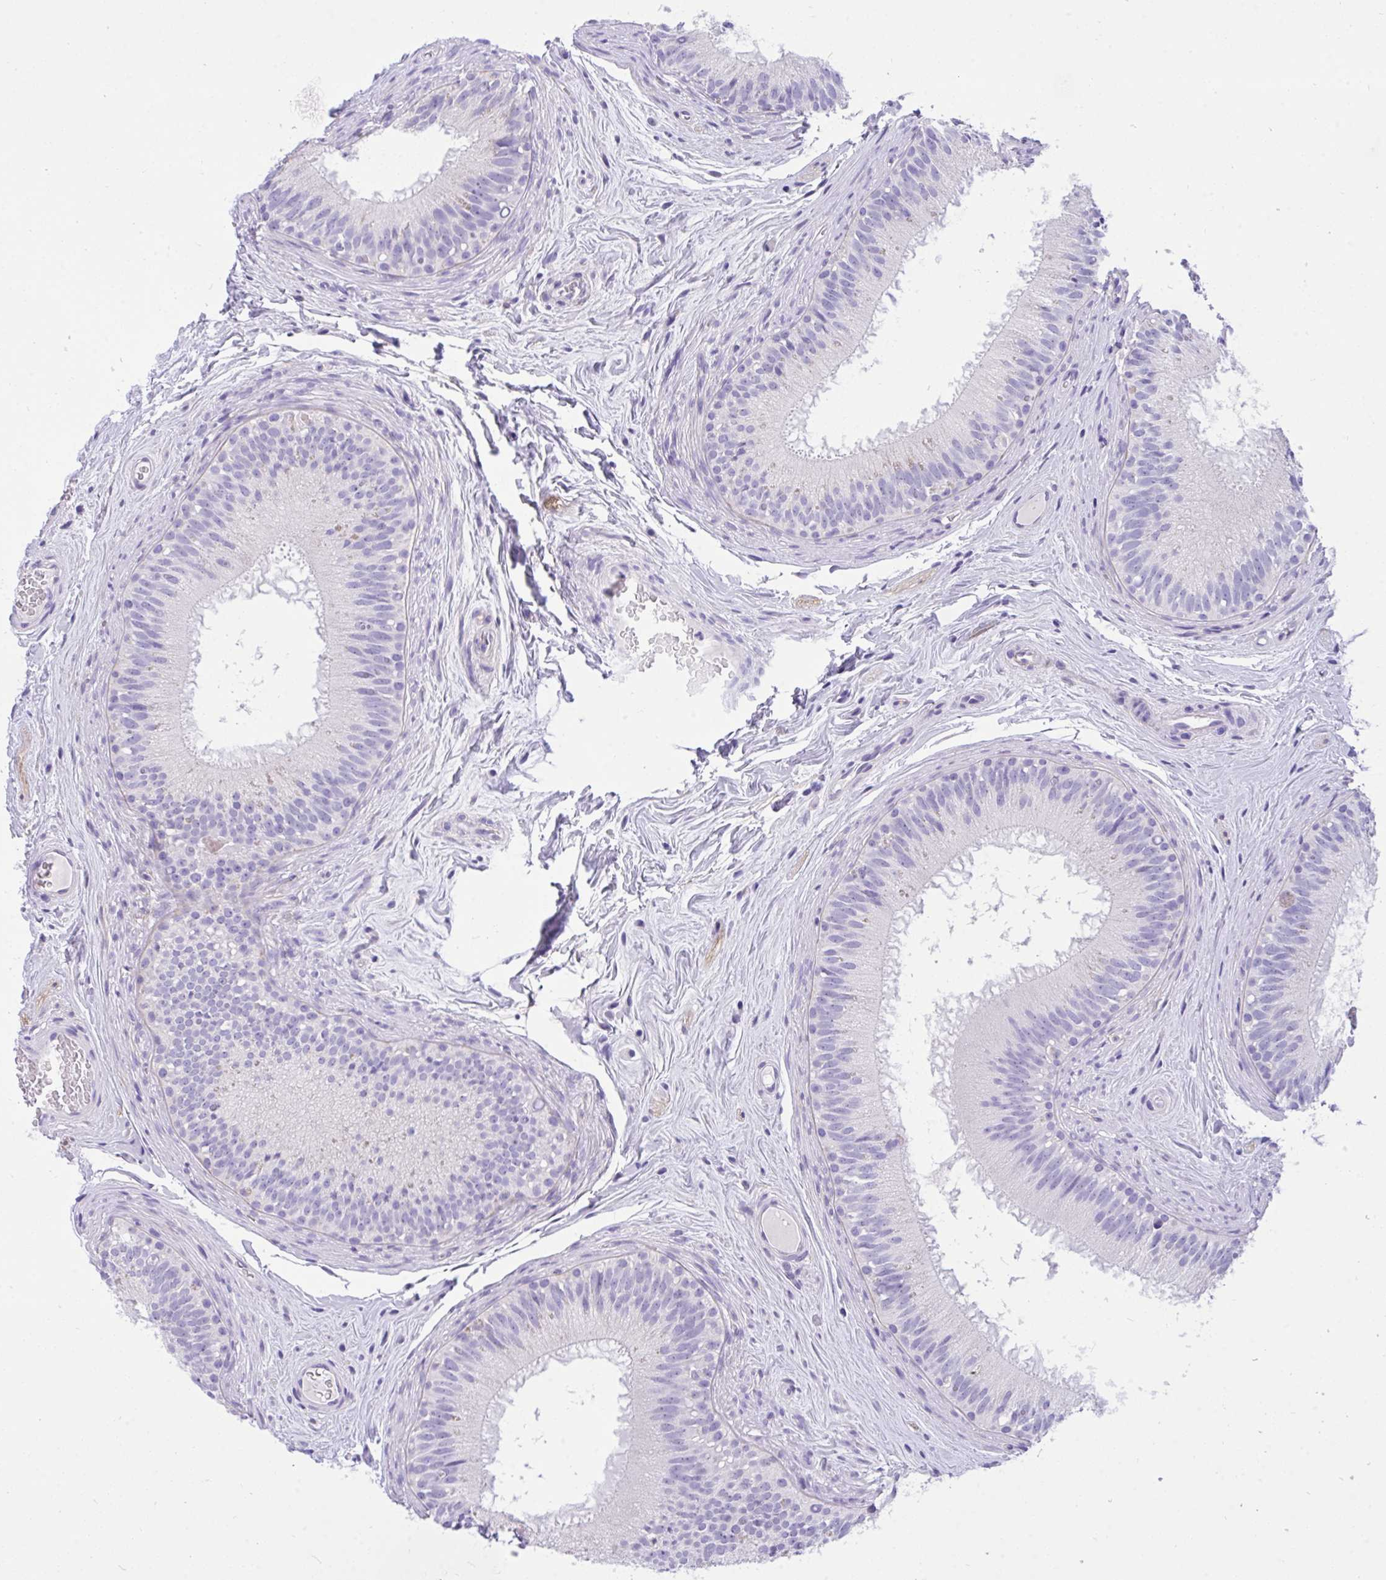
{"staining": {"intensity": "negative", "quantity": "none", "location": "none"}, "tissue": "epididymis", "cell_type": "Glandular cells", "image_type": "normal", "snomed": [{"axis": "morphology", "description": "Normal tissue, NOS"}, {"axis": "topography", "description": "Epididymis"}], "caption": "A high-resolution image shows IHC staining of normal epididymis, which exhibits no significant staining in glandular cells. Nuclei are stained in blue.", "gene": "TLN2", "patient": {"sex": "male", "age": 44}}